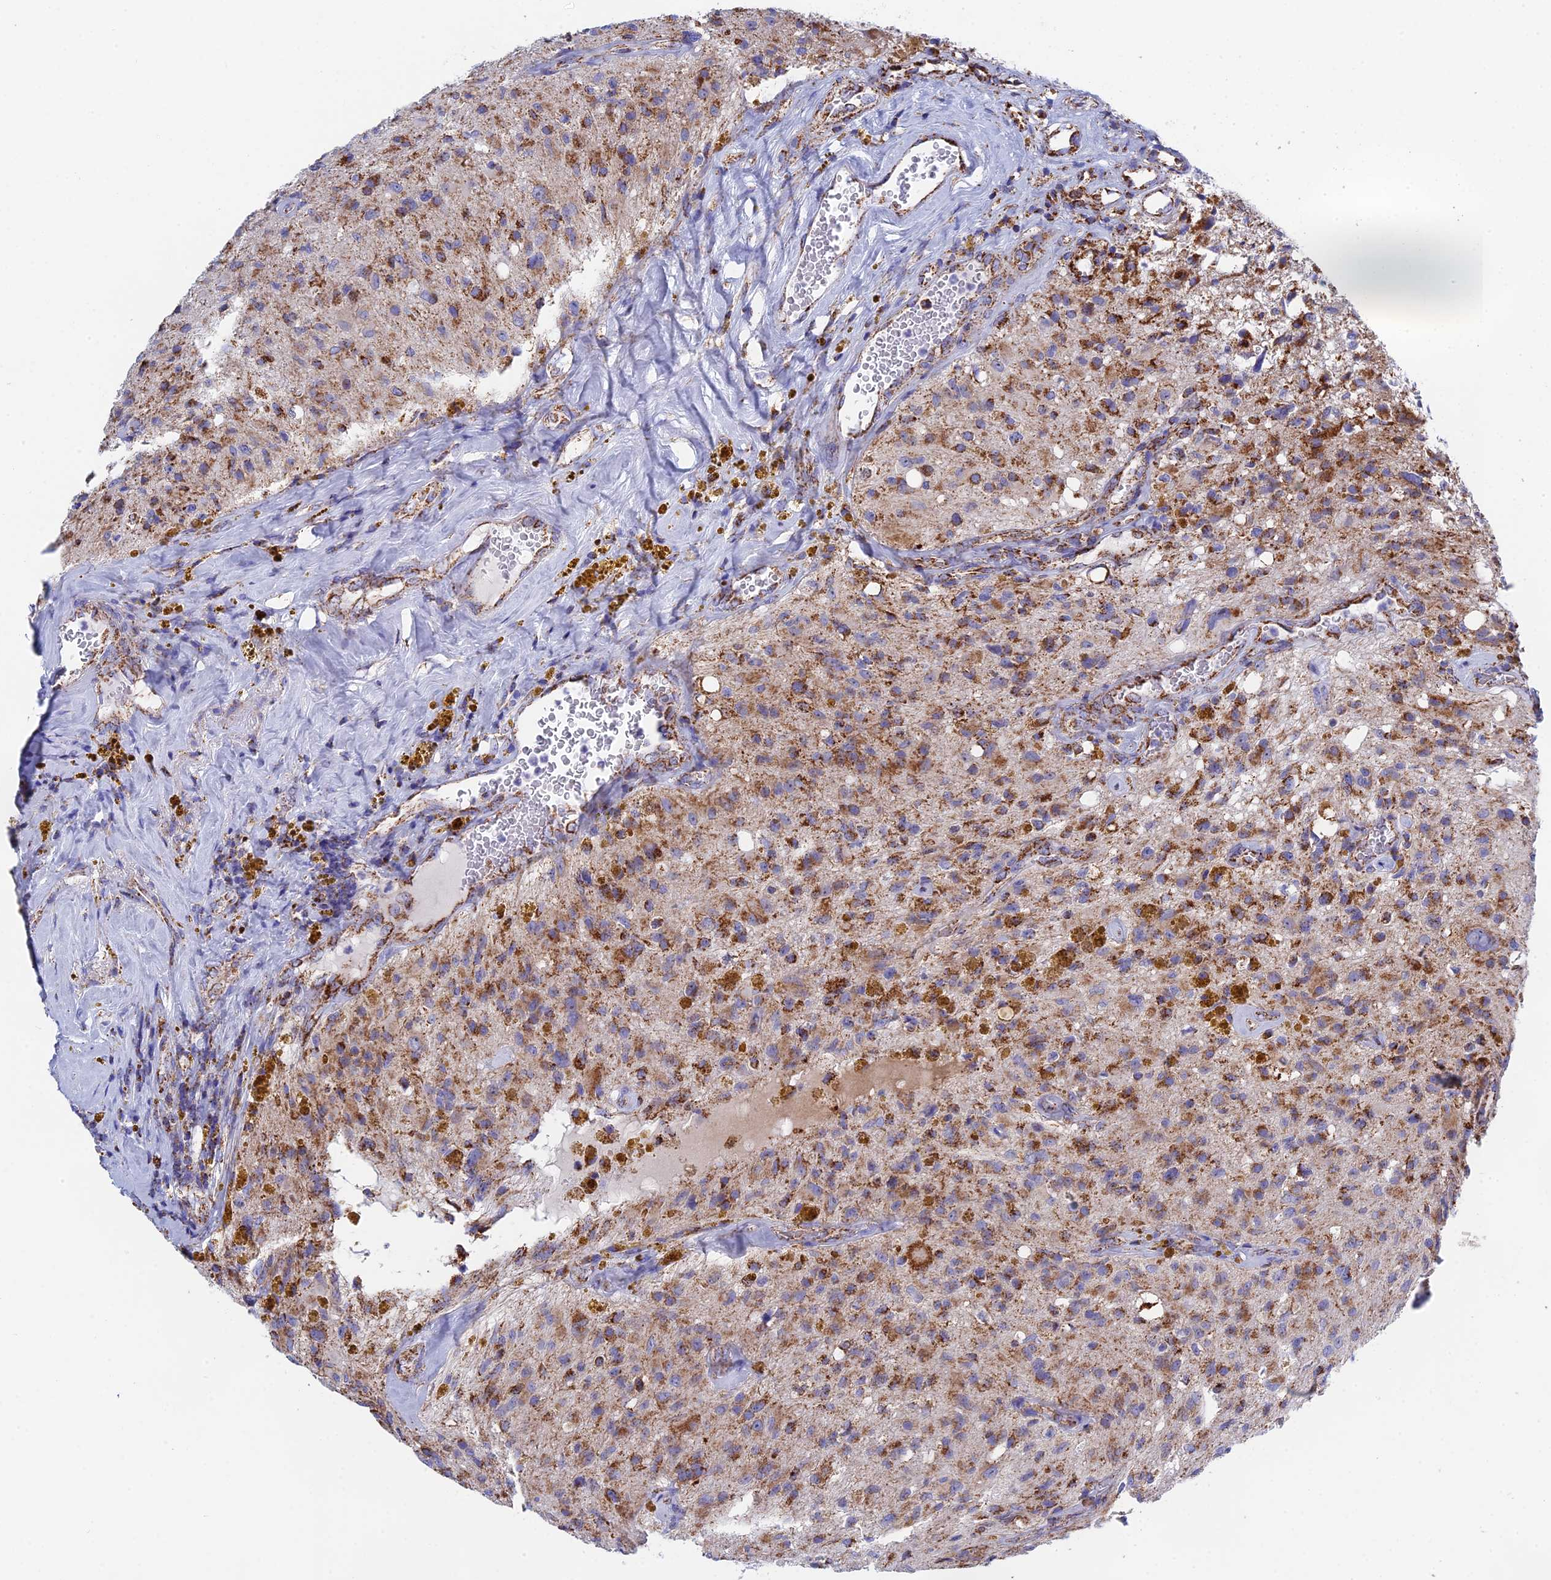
{"staining": {"intensity": "moderate", "quantity": ">75%", "location": "cytoplasmic/membranous"}, "tissue": "glioma", "cell_type": "Tumor cells", "image_type": "cancer", "snomed": [{"axis": "morphology", "description": "Glioma, malignant, High grade"}, {"axis": "topography", "description": "Brain"}], "caption": "DAB immunohistochemical staining of human glioma demonstrates moderate cytoplasmic/membranous protein expression in about >75% of tumor cells. The staining was performed using DAB, with brown indicating positive protein expression. Nuclei are stained blue with hematoxylin.", "gene": "NDUFA5", "patient": {"sex": "male", "age": 69}}